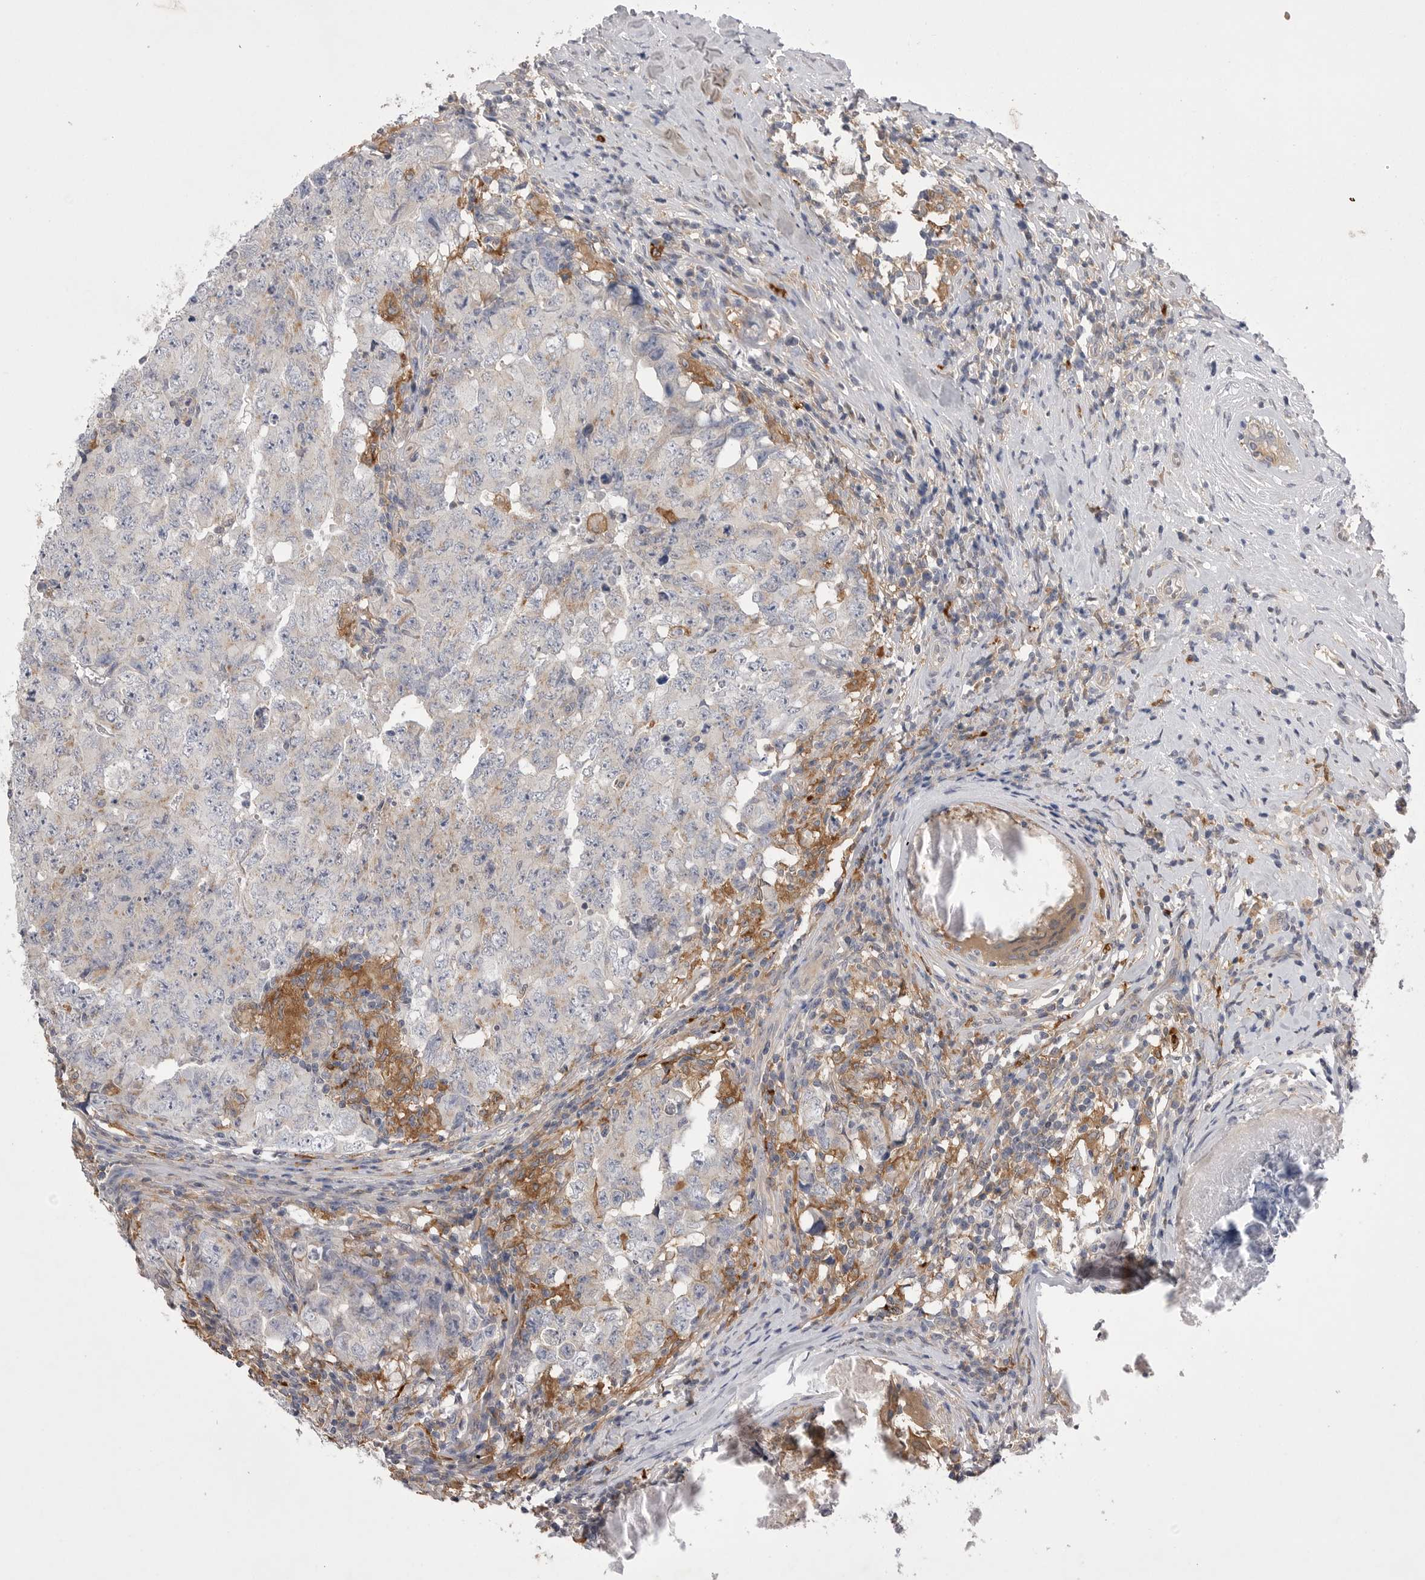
{"staining": {"intensity": "negative", "quantity": "none", "location": "none"}, "tissue": "testis cancer", "cell_type": "Tumor cells", "image_type": "cancer", "snomed": [{"axis": "morphology", "description": "Carcinoma, Embryonal, NOS"}, {"axis": "topography", "description": "Testis"}], "caption": "Immunohistochemistry histopathology image of testis cancer (embryonal carcinoma) stained for a protein (brown), which shows no staining in tumor cells.", "gene": "VAC14", "patient": {"sex": "male", "age": 26}}